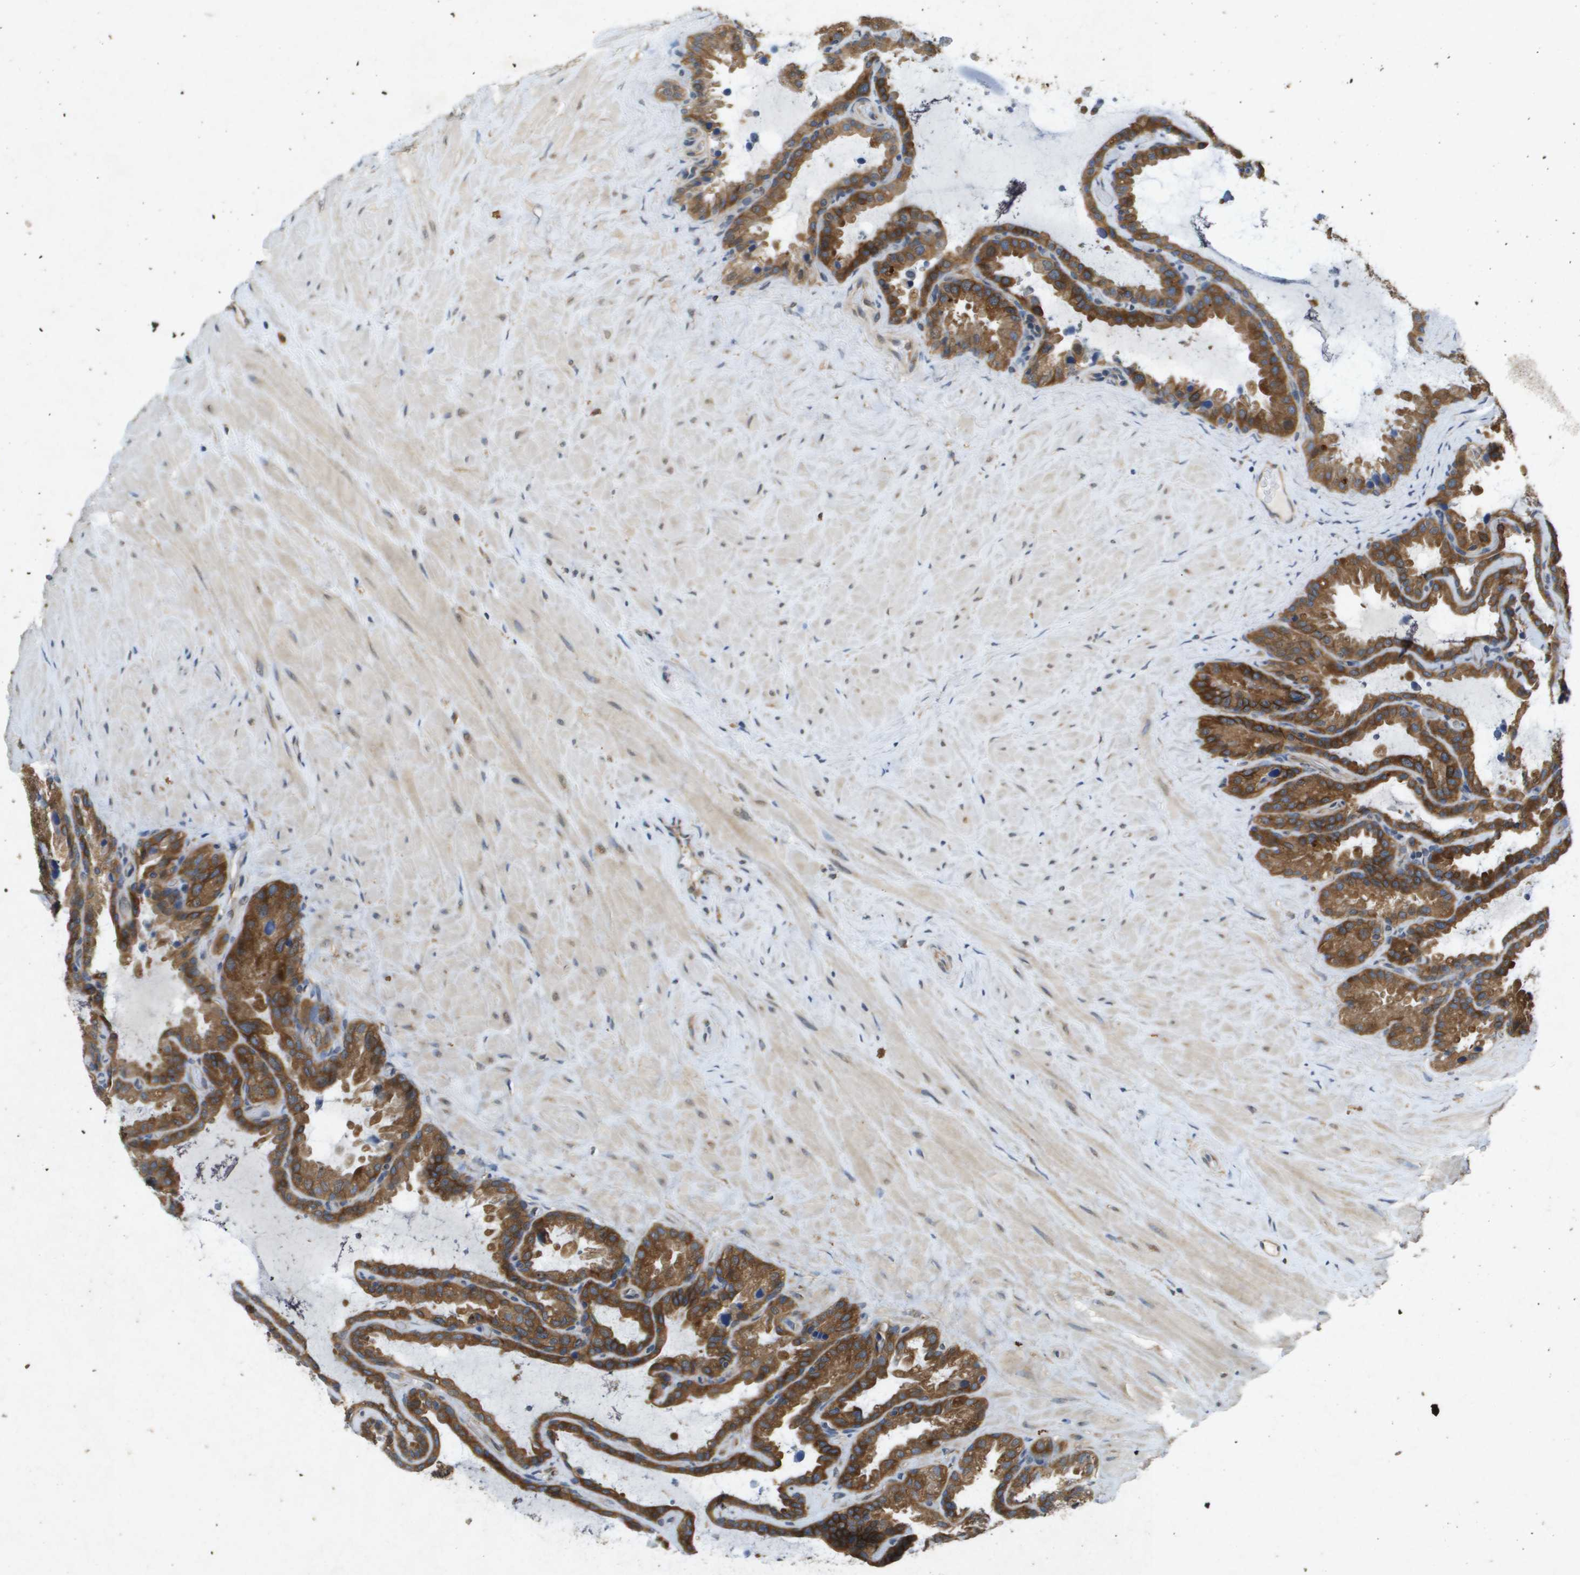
{"staining": {"intensity": "moderate", "quantity": ">75%", "location": "cytoplasmic/membranous"}, "tissue": "seminal vesicle", "cell_type": "Glandular cells", "image_type": "normal", "snomed": [{"axis": "morphology", "description": "Normal tissue, NOS"}, {"axis": "topography", "description": "Seminal veicle"}], "caption": "This image exhibits immunohistochemistry (IHC) staining of unremarkable human seminal vesicle, with medium moderate cytoplasmic/membranous positivity in approximately >75% of glandular cells.", "gene": "PTPRT", "patient": {"sex": "male", "age": 46}}